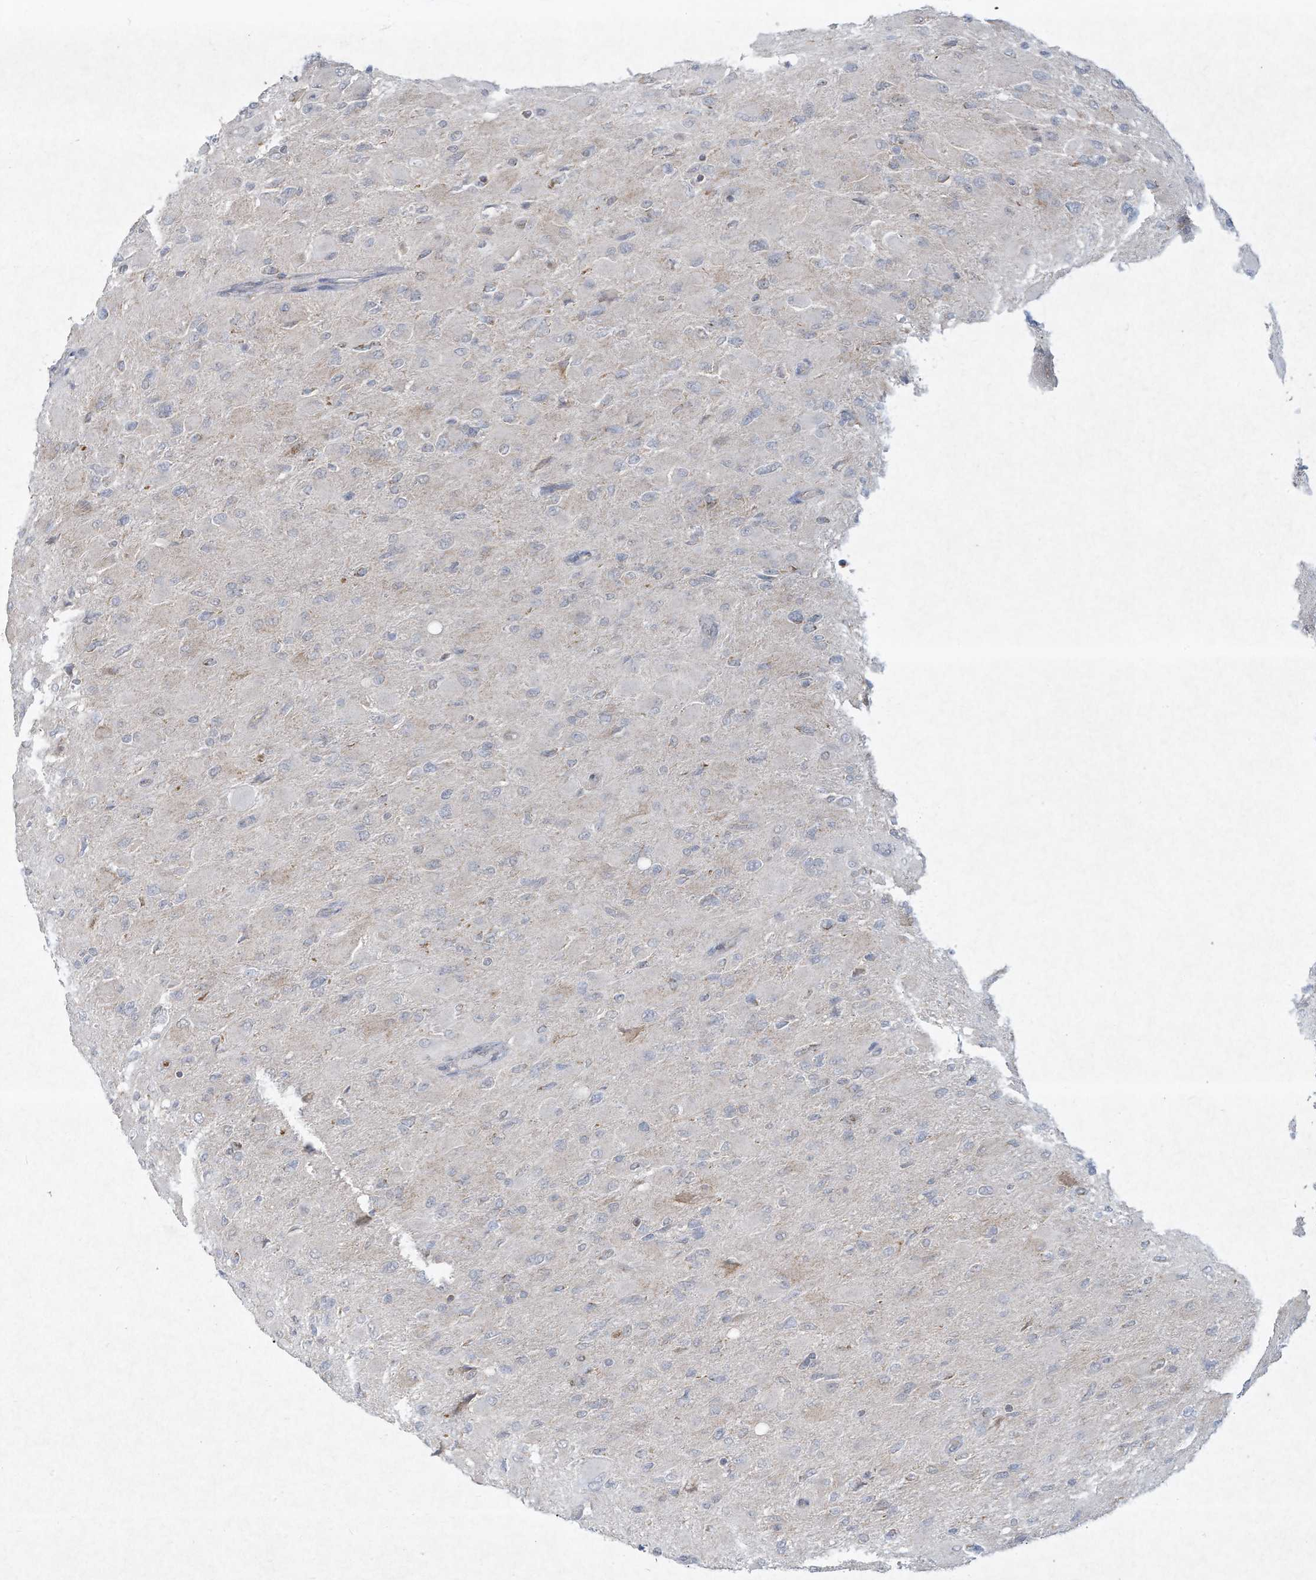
{"staining": {"intensity": "negative", "quantity": "none", "location": "none"}, "tissue": "glioma", "cell_type": "Tumor cells", "image_type": "cancer", "snomed": [{"axis": "morphology", "description": "Glioma, malignant, High grade"}, {"axis": "topography", "description": "Cerebral cortex"}], "caption": "Immunohistochemistry image of neoplastic tissue: malignant high-grade glioma stained with DAB displays no significant protein expression in tumor cells.", "gene": "CHRNA4", "patient": {"sex": "female", "age": 36}}